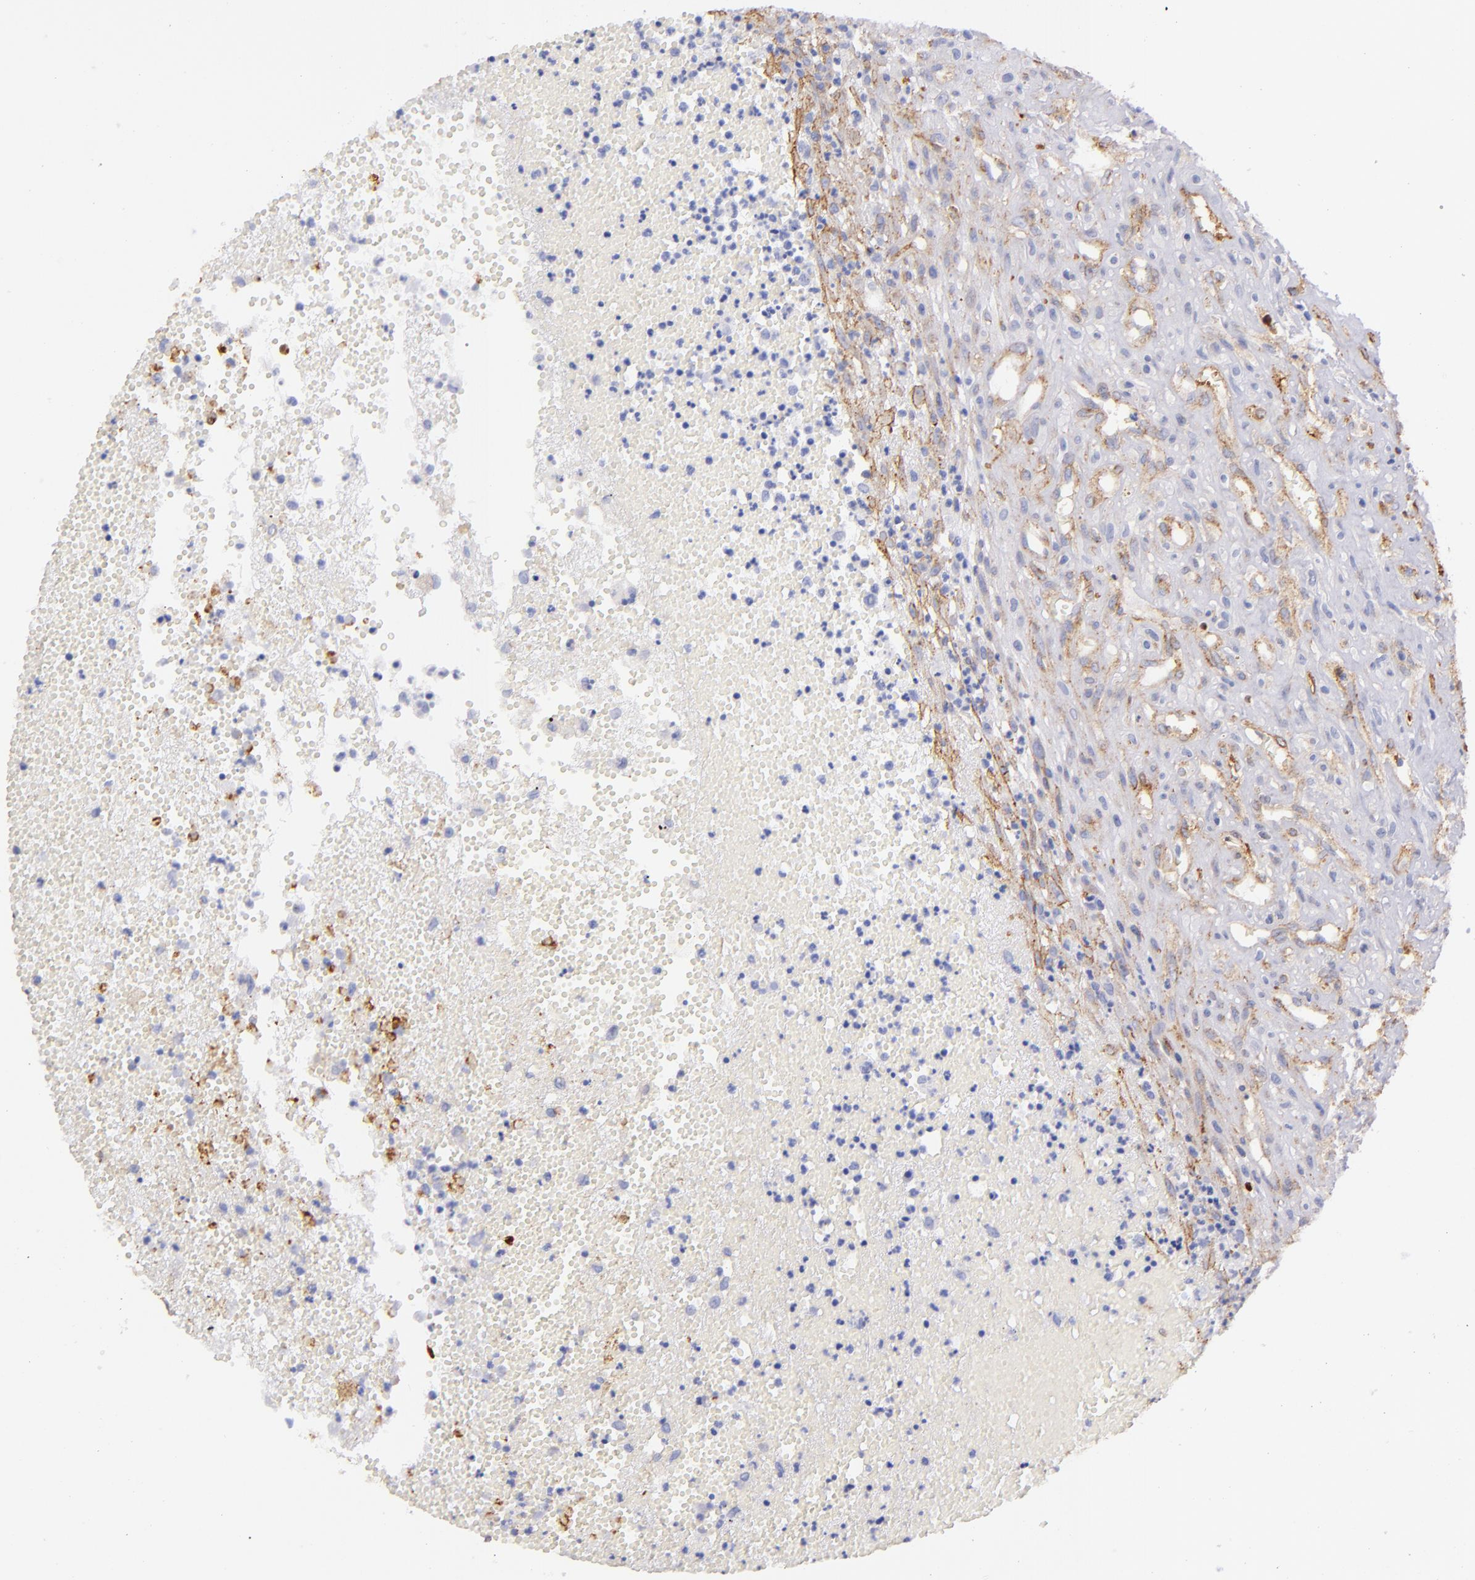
{"staining": {"intensity": "negative", "quantity": "none", "location": "none"}, "tissue": "glioma", "cell_type": "Tumor cells", "image_type": "cancer", "snomed": [{"axis": "morphology", "description": "Glioma, malignant, High grade"}, {"axis": "topography", "description": "Brain"}], "caption": "Tumor cells show no significant staining in malignant high-grade glioma. The staining was performed using DAB (3,3'-diaminobenzidine) to visualize the protein expression in brown, while the nuclei were stained in blue with hematoxylin (Magnification: 20x).", "gene": "CD151", "patient": {"sex": "male", "age": 66}}